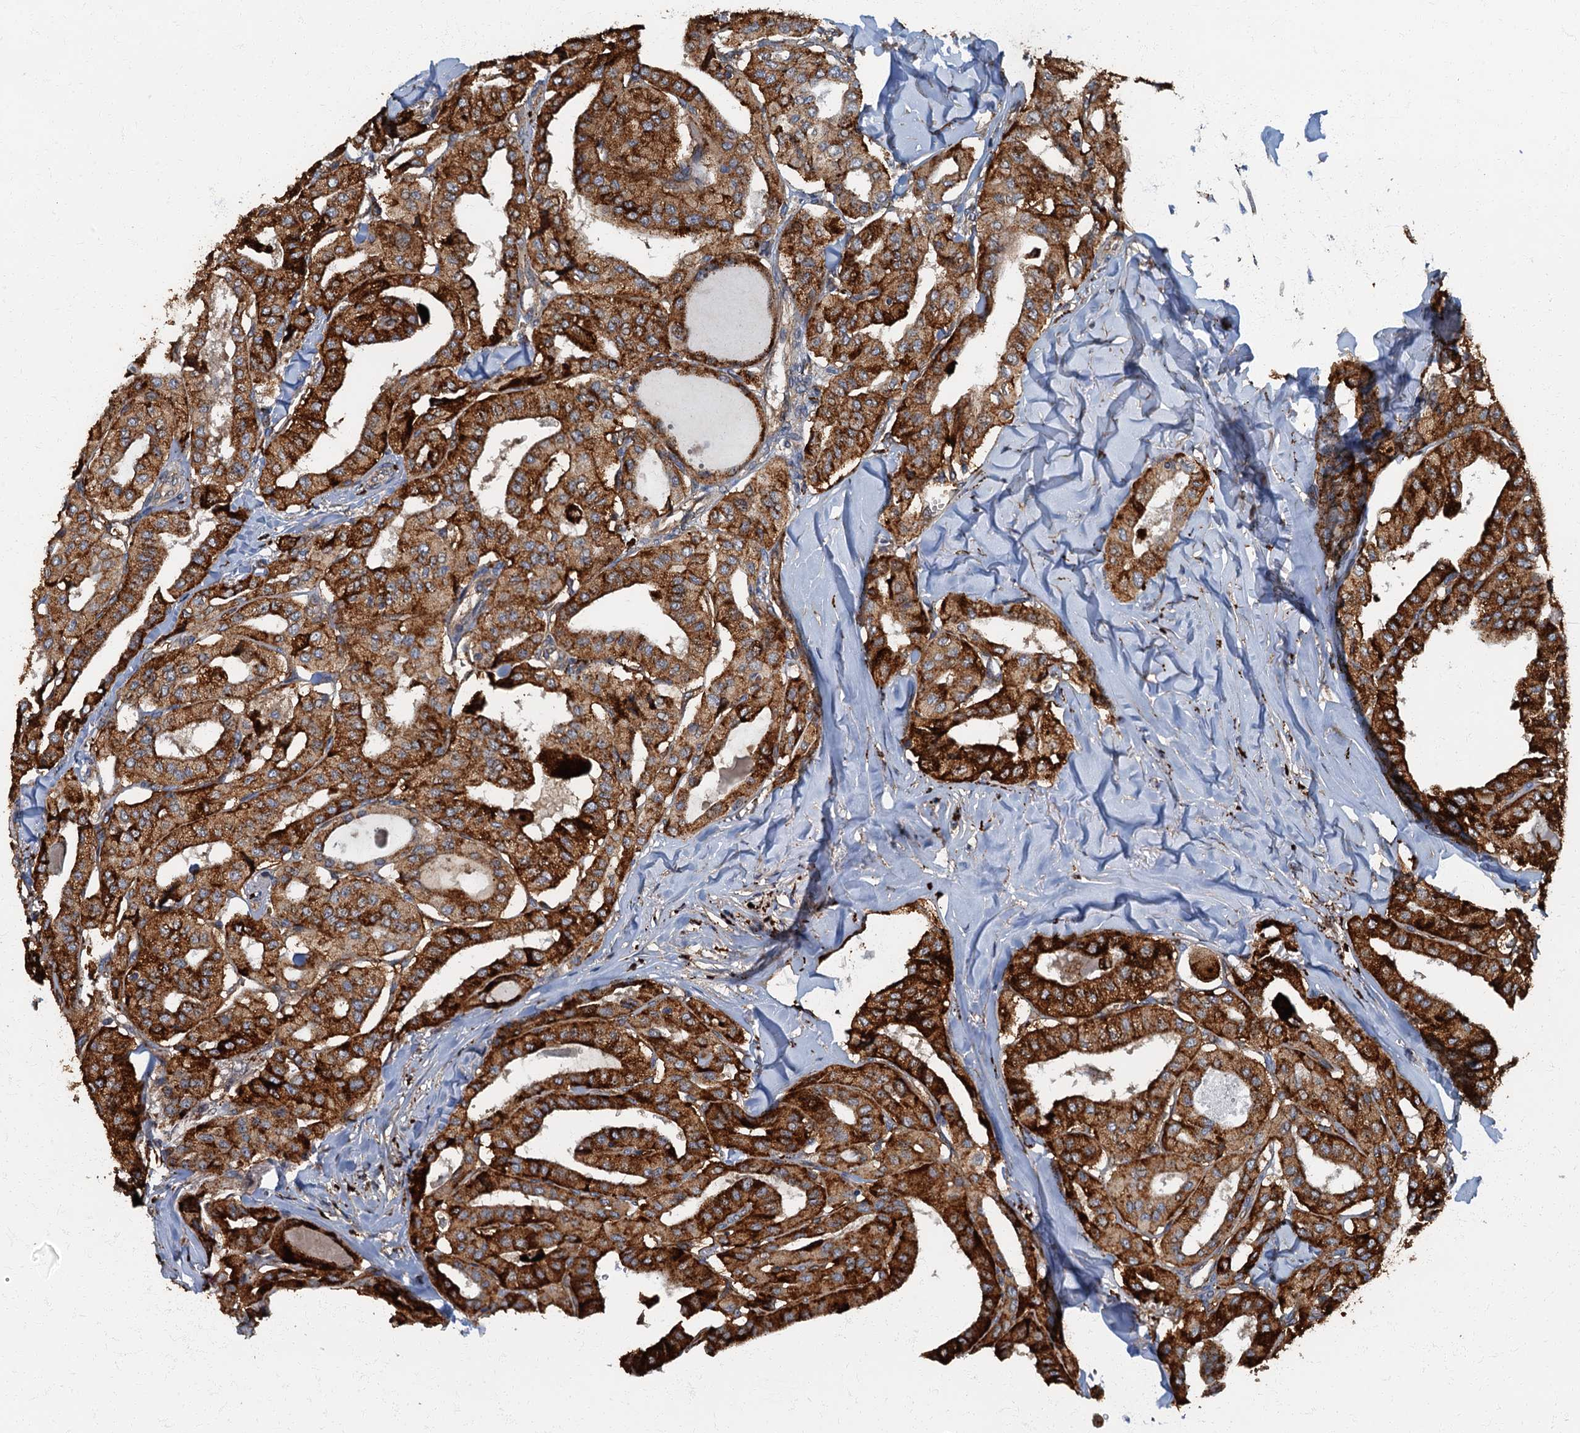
{"staining": {"intensity": "strong", "quantity": ">75%", "location": "cytoplasmic/membranous"}, "tissue": "thyroid cancer", "cell_type": "Tumor cells", "image_type": "cancer", "snomed": [{"axis": "morphology", "description": "Papillary adenocarcinoma, NOS"}, {"axis": "topography", "description": "Thyroid gland"}], "caption": "This histopathology image exhibits immunohistochemistry staining of papillary adenocarcinoma (thyroid), with high strong cytoplasmic/membranous positivity in about >75% of tumor cells.", "gene": "ARL11", "patient": {"sex": "female", "age": 59}}